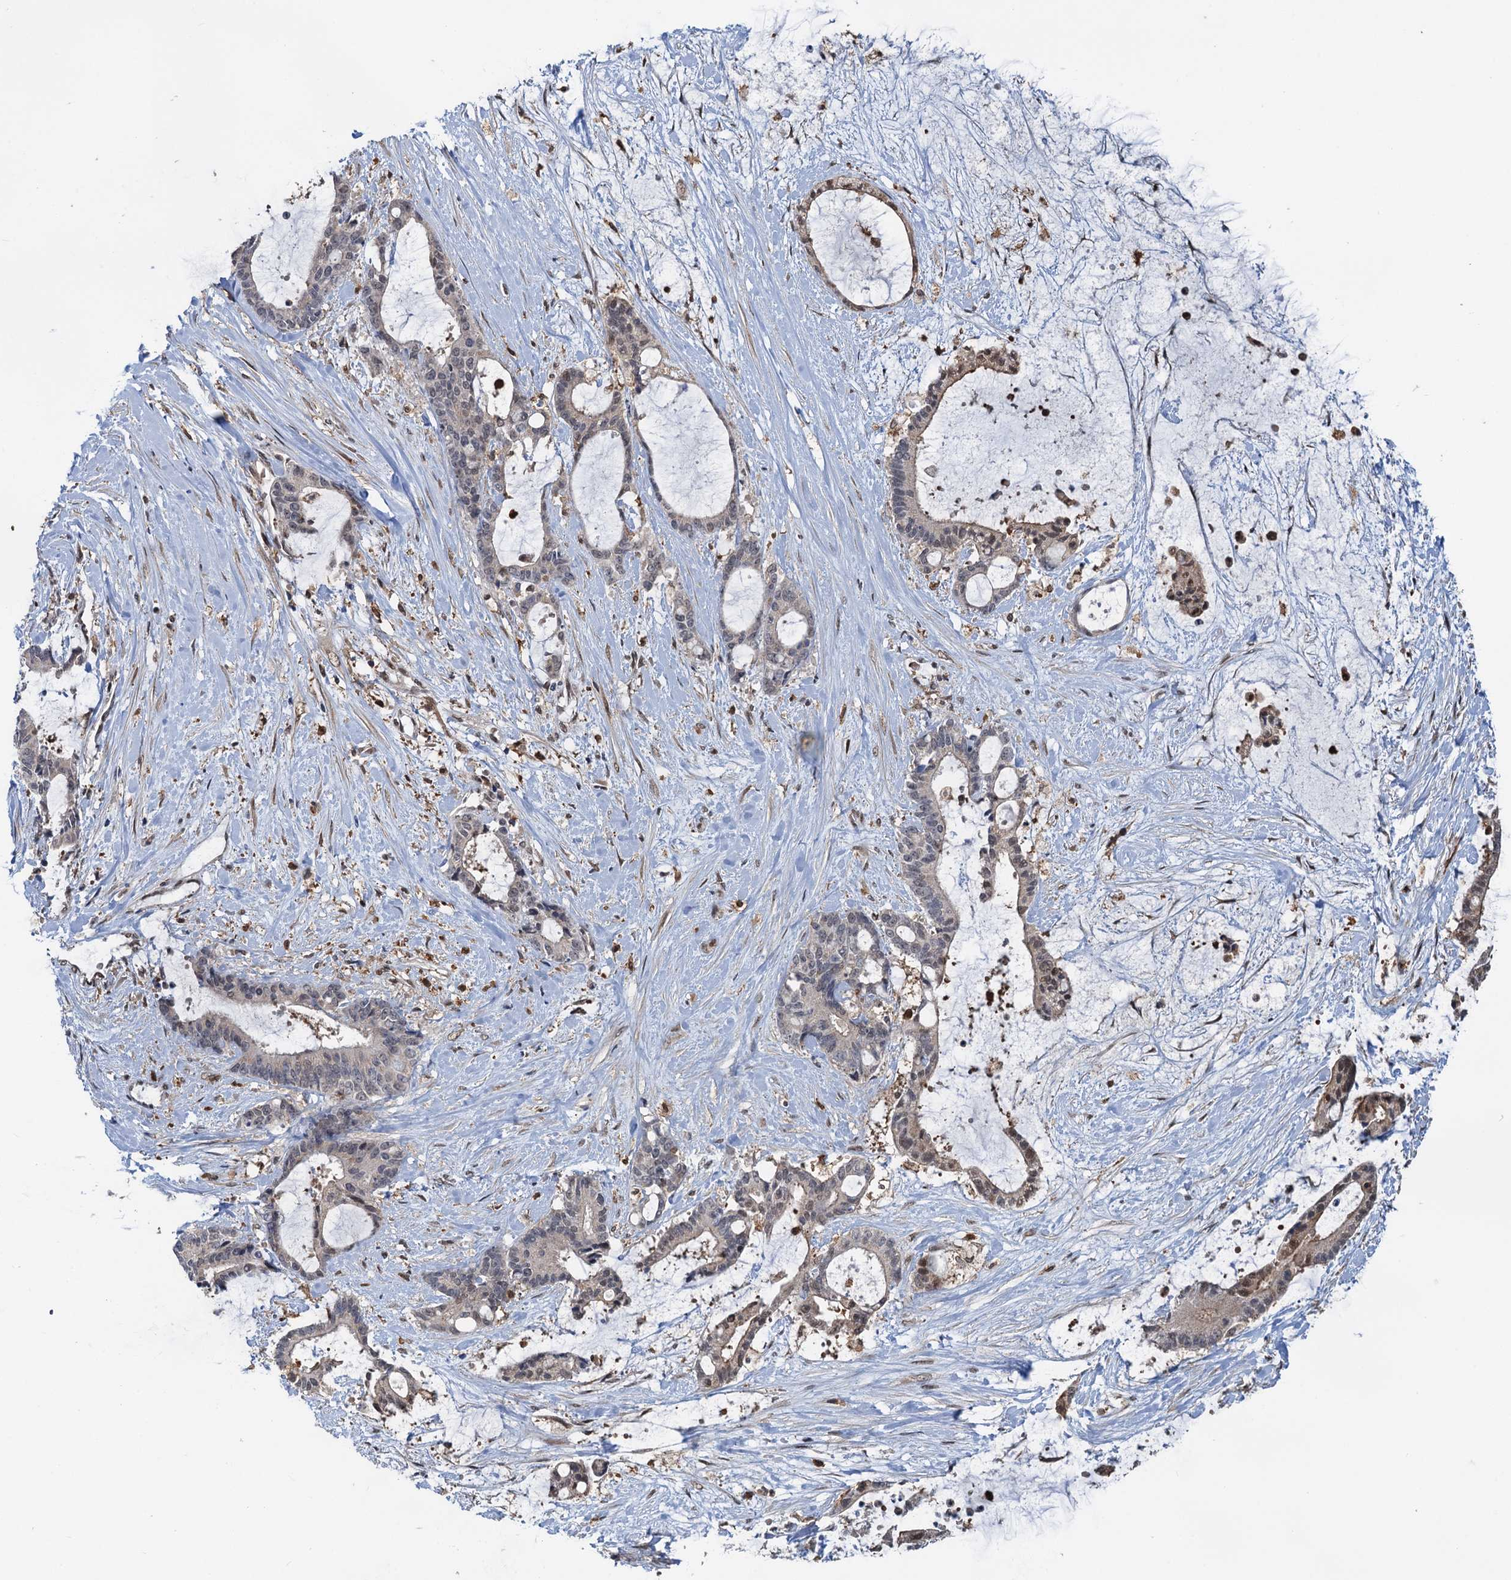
{"staining": {"intensity": "negative", "quantity": "none", "location": "none"}, "tissue": "liver cancer", "cell_type": "Tumor cells", "image_type": "cancer", "snomed": [{"axis": "morphology", "description": "Normal tissue, NOS"}, {"axis": "morphology", "description": "Cholangiocarcinoma"}, {"axis": "topography", "description": "Liver"}, {"axis": "topography", "description": "Peripheral nerve tissue"}], "caption": "The photomicrograph exhibits no staining of tumor cells in liver cancer (cholangiocarcinoma). Brightfield microscopy of immunohistochemistry (IHC) stained with DAB (brown) and hematoxylin (blue), captured at high magnification.", "gene": "ZNF609", "patient": {"sex": "female", "age": 73}}